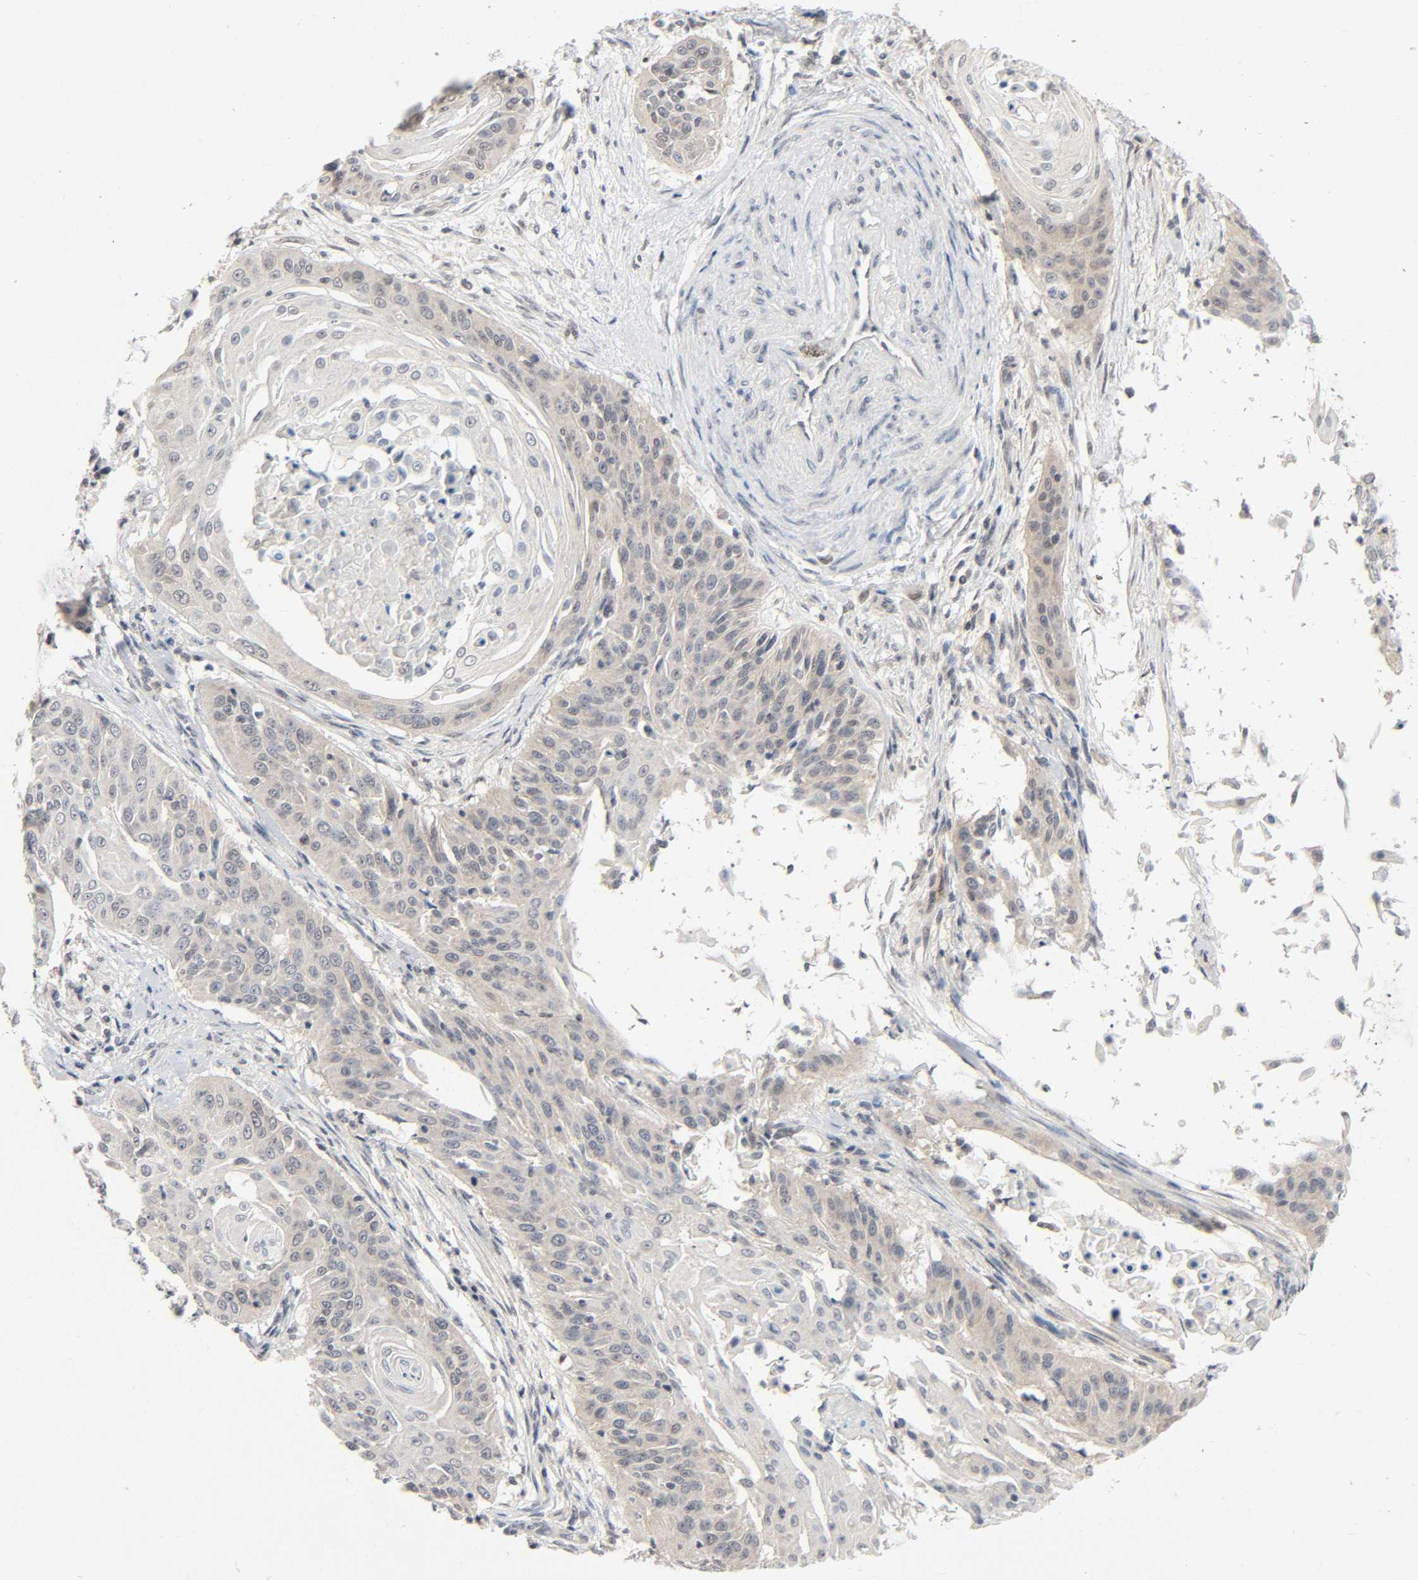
{"staining": {"intensity": "weak", "quantity": "<25%", "location": "cytoplasmic/membranous,nuclear"}, "tissue": "cervical cancer", "cell_type": "Tumor cells", "image_type": "cancer", "snomed": [{"axis": "morphology", "description": "Squamous cell carcinoma, NOS"}, {"axis": "topography", "description": "Cervix"}], "caption": "The photomicrograph displays no significant expression in tumor cells of squamous cell carcinoma (cervical). The staining was performed using DAB to visualize the protein expression in brown, while the nuclei were stained in blue with hematoxylin (Magnification: 20x).", "gene": "MAPKAPK5", "patient": {"sex": "female", "age": 33}}